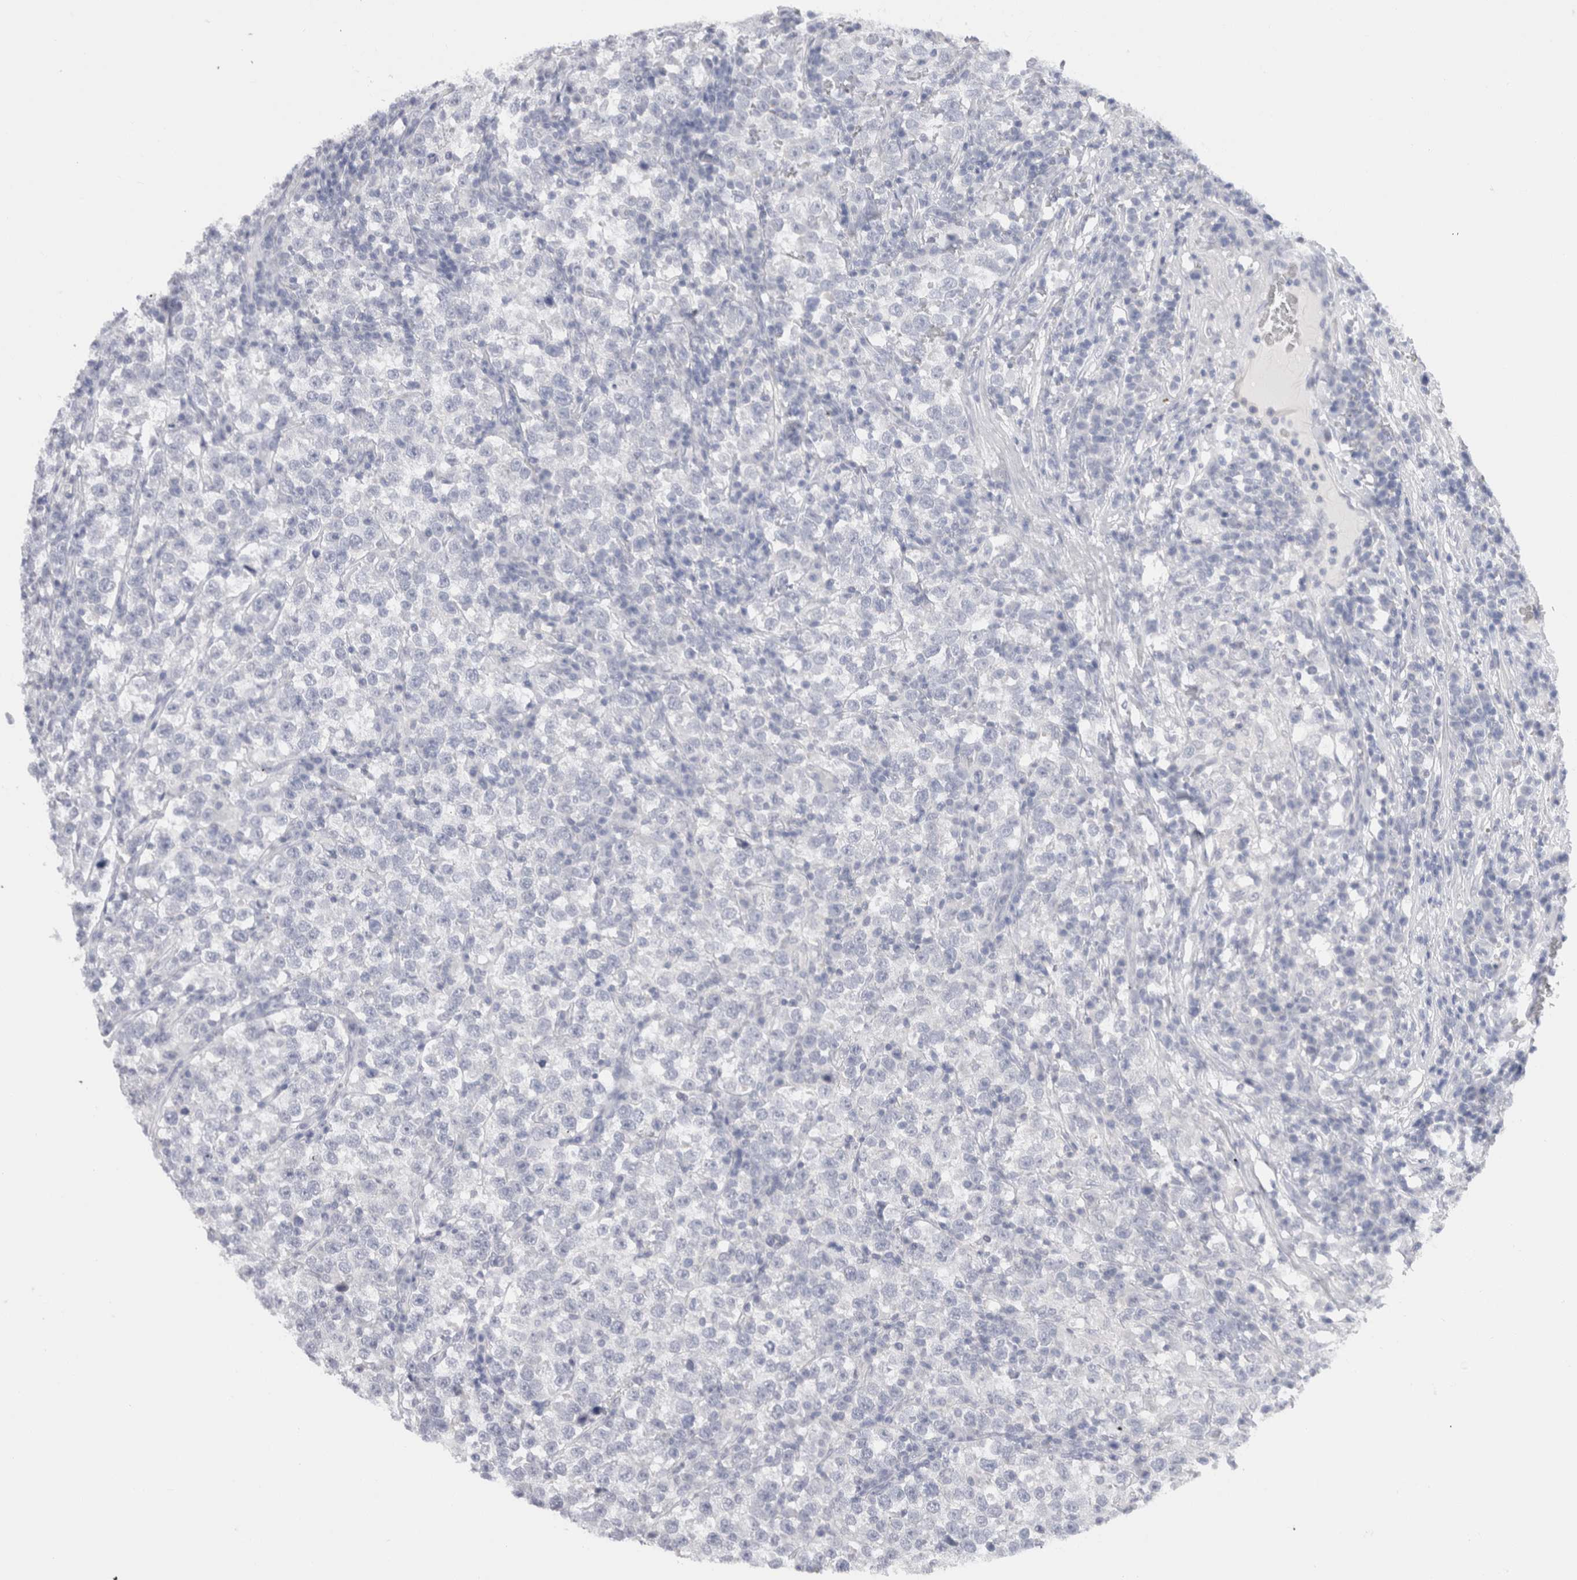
{"staining": {"intensity": "negative", "quantity": "none", "location": "none"}, "tissue": "testis cancer", "cell_type": "Tumor cells", "image_type": "cancer", "snomed": [{"axis": "morphology", "description": "Normal tissue, NOS"}, {"axis": "morphology", "description": "Seminoma, NOS"}, {"axis": "topography", "description": "Testis"}], "caption": "Tumor cells show no significant protein expression in seminoma (testis).", "gene": "C9orf50", "patient": {"sex": "male", "age": 43}}